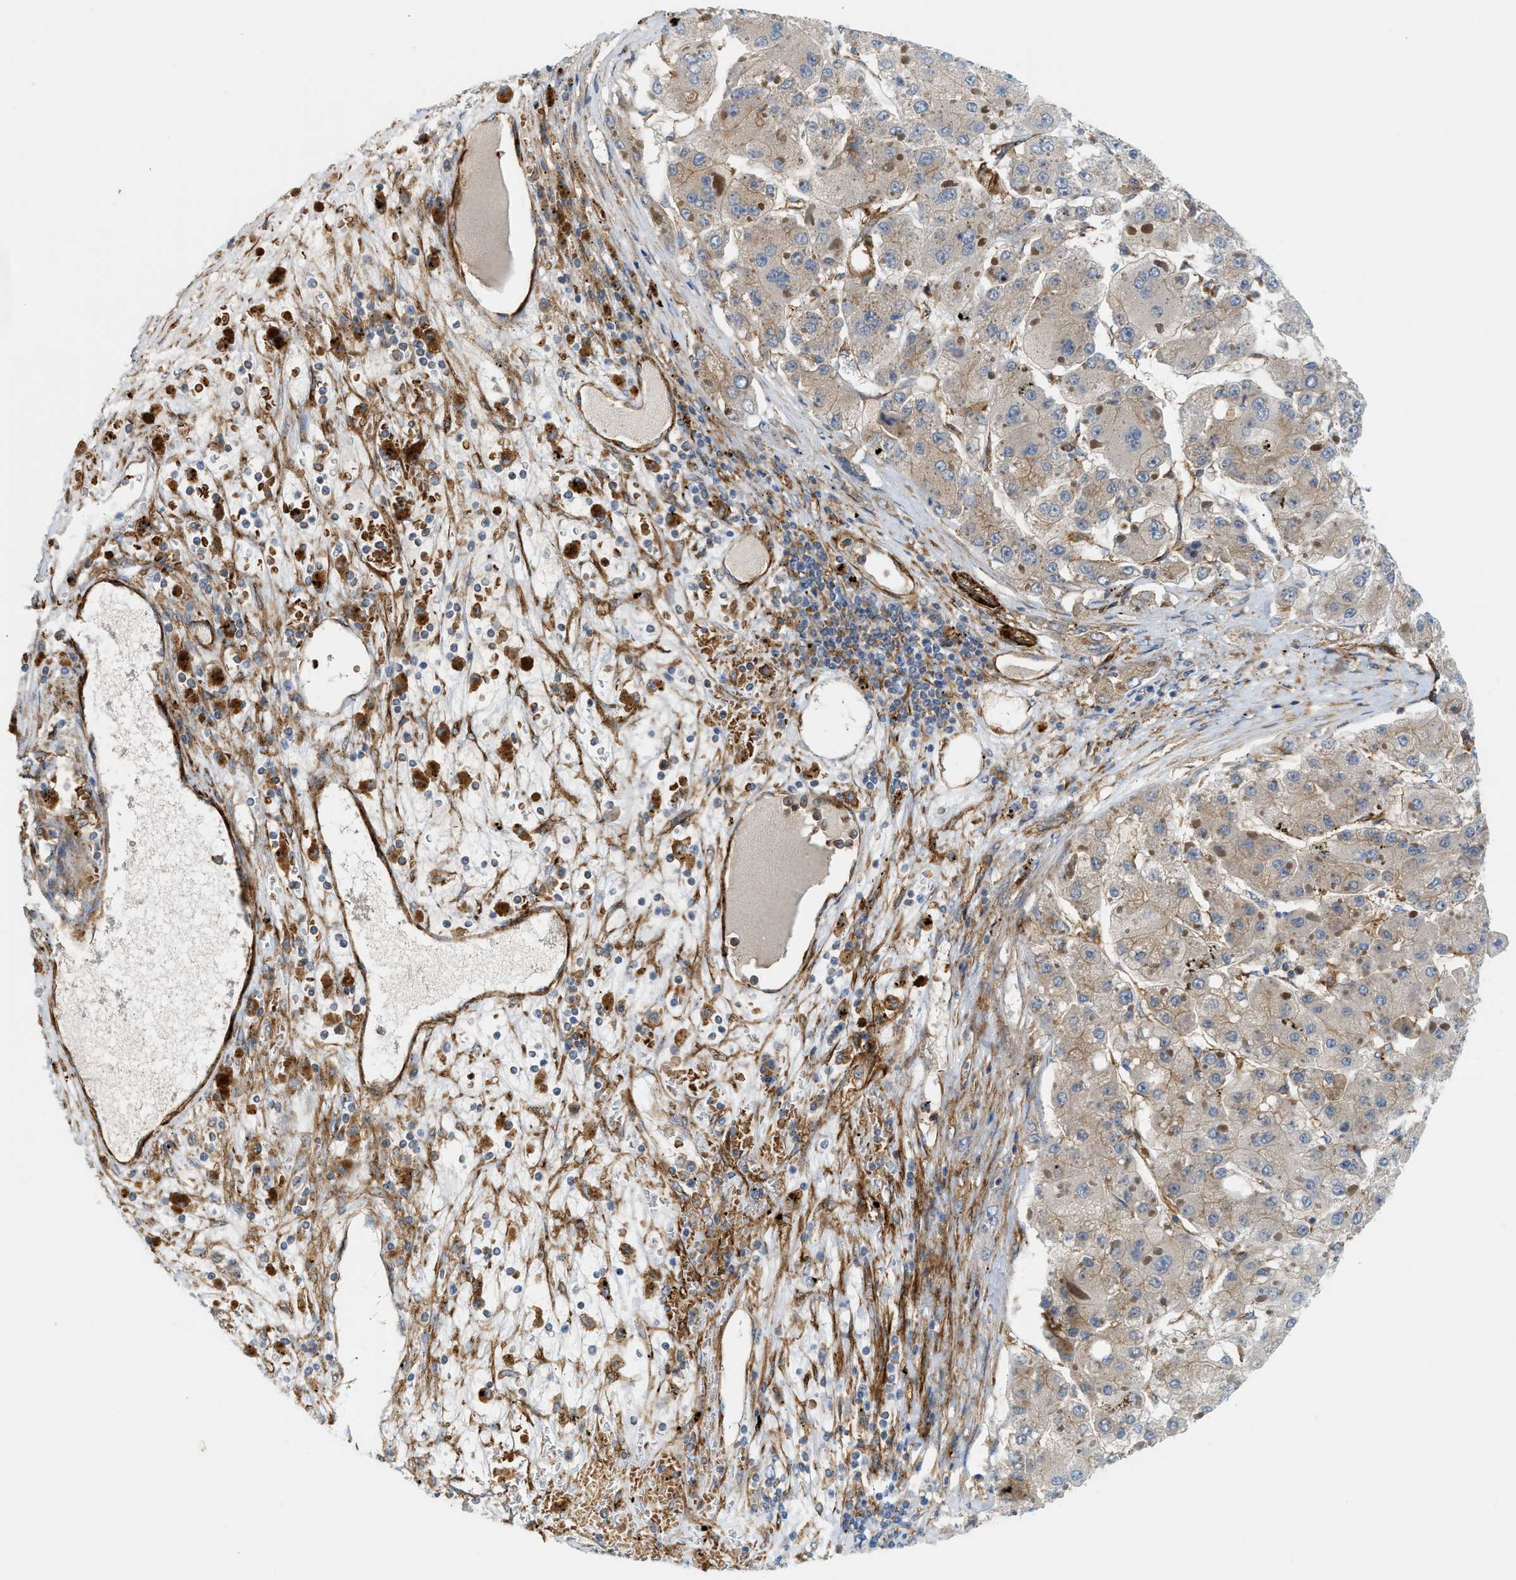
{"staining": {"intensity": "weak", "quantity": "<25%", "location": "cytoplasmic/membranous"}, "tissue": "liver cancer", "cell_type": "Tumor cells", "image_type": "cancer", "snomed": [{"axis": "morphology", "description": "Carcinoma, Hepatocellular, NOS"}, {"axis": "topography", "description": "Liver"}], "caption": "Histopathology image shows no protein positivity in tumor cells of liver cancer (hepatocellular carcinoma) tissue. (DAB (3,3'-diaminobenzidine) immunohistochemistry (IHC), high magnification).", "gene": "HIP1", "patient": {"sex": "female", "age": 73}}